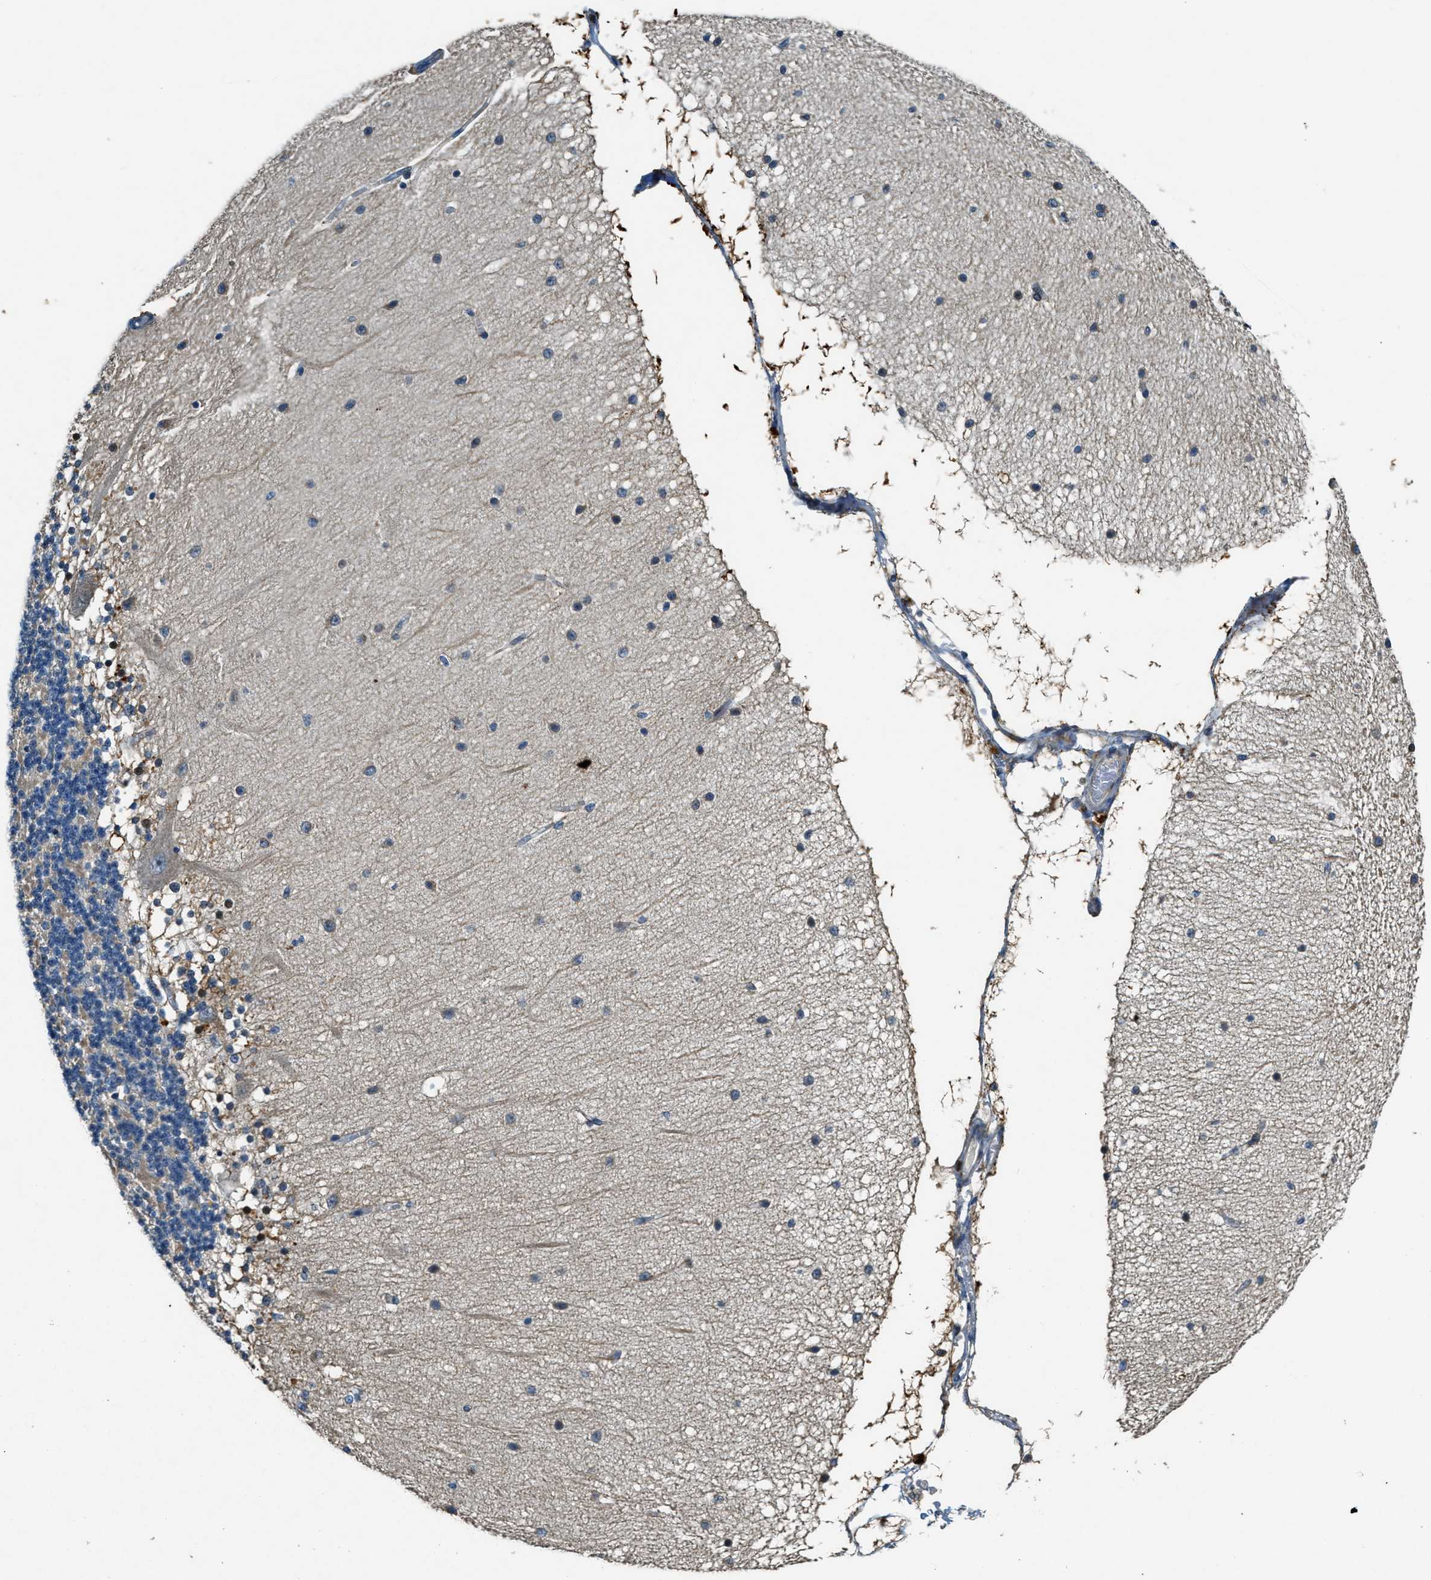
{"staining": {"intensity": "moderate", "quantity": "<25%", "location": "cytoplasmic/membranous"}, "tissue": "cerebellum", "cell_type": "Cells in granular layer", "image_type": "normal", "snomed": [{"axis": "morphology", "description": "Normal tissue, NOS"}, {"axis": "topography", "description": "Cerebellum"}], "caption": "Cerebellum stained with IHC exhibits moderate cytoplasmic/membranous expression in approximately <25% of cells in granular layer.", "gene": "HERC2", "patient": {"sex": "female", "age": 54}}